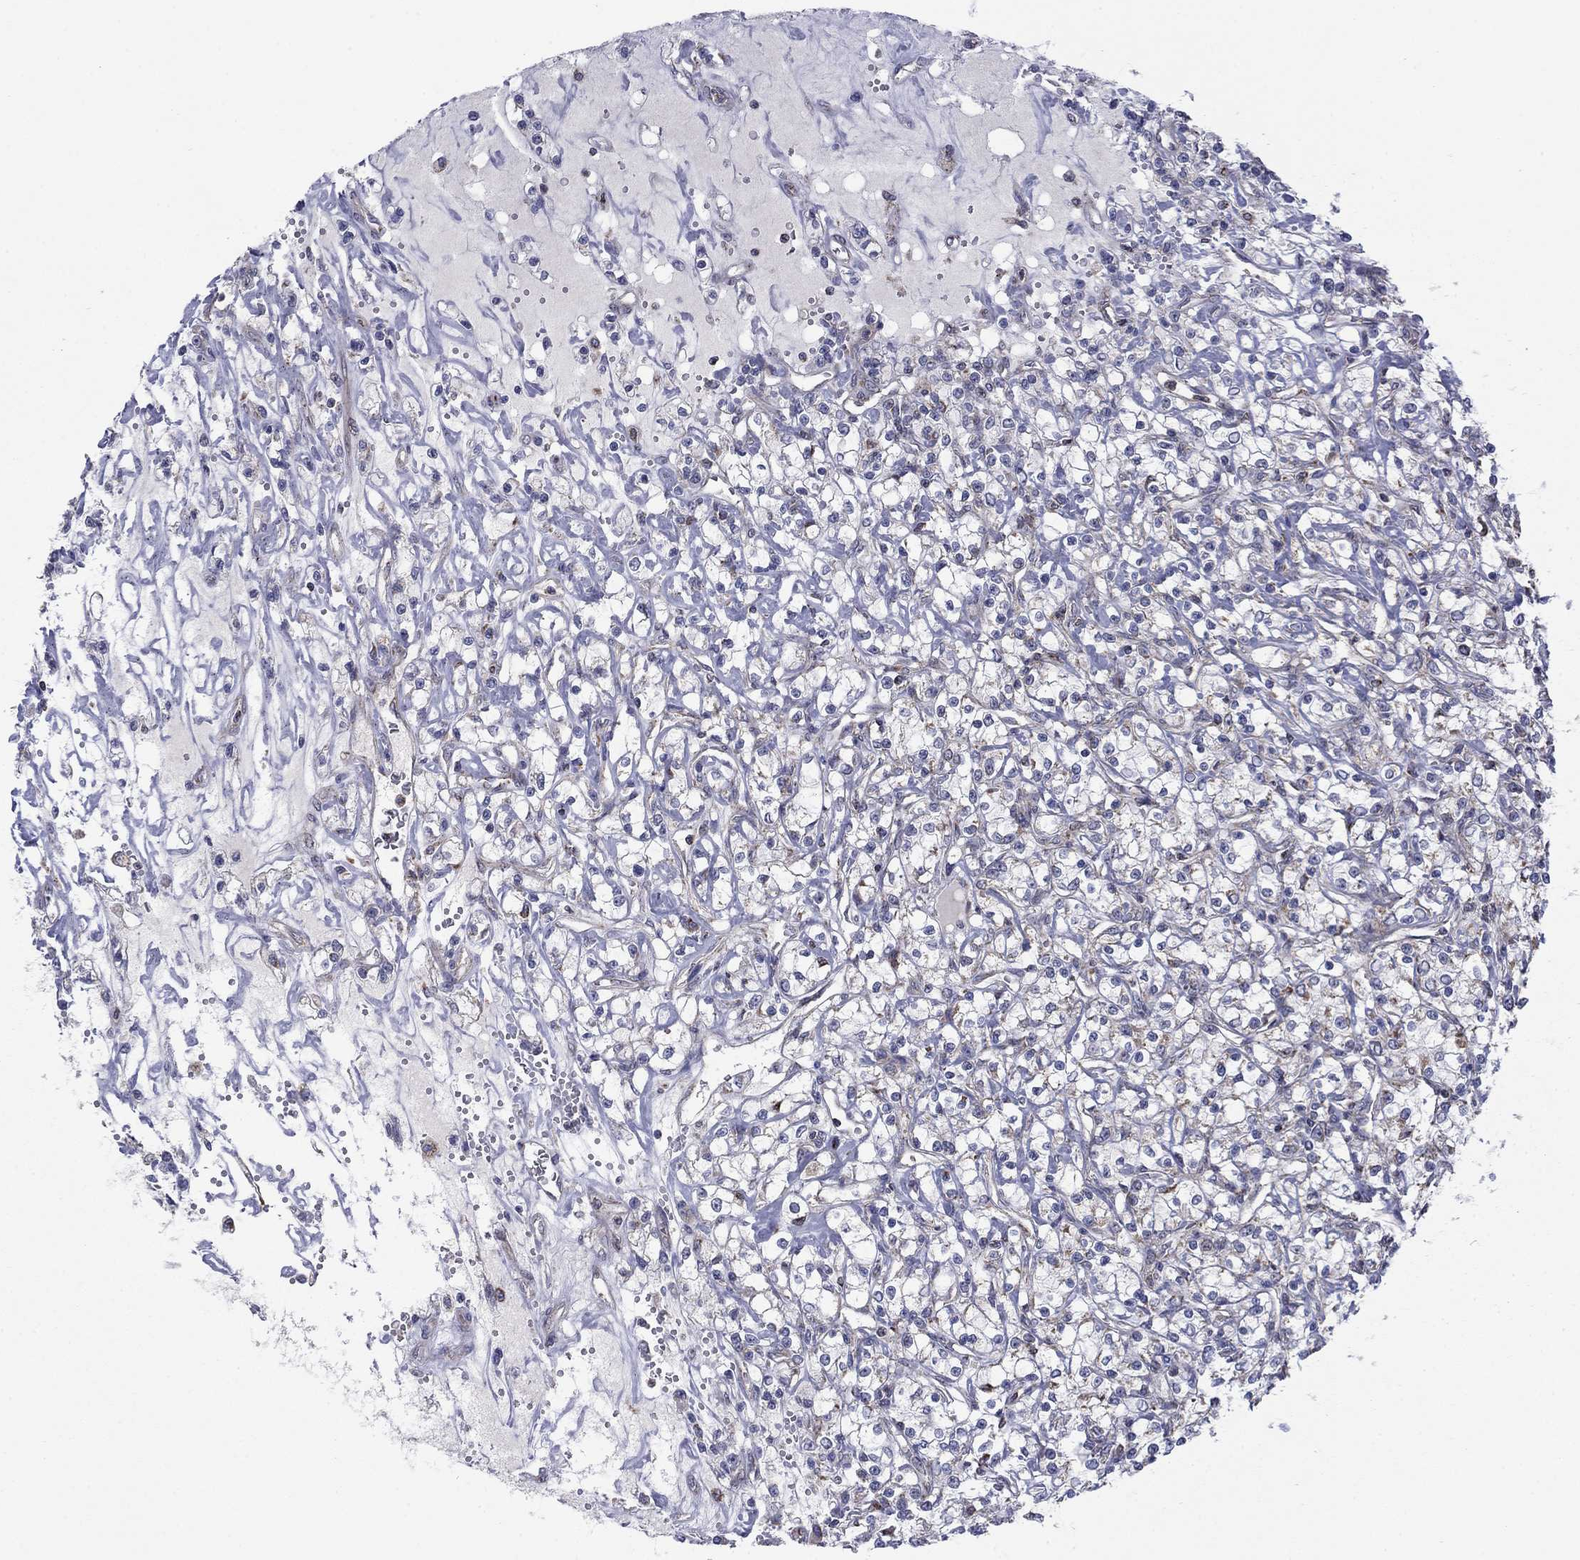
{"staining": {"intensity": "negative", "quantity": "none", "location": "none"}, "tissue": "renal cancer", "cell_type": "Tumor cells", "image_type": "cancer", "snomed": [{"axis": "morphology", "description": "Adenocarcinoma, NOS"}, {"axis": "topography", "description": "Kidney"}], "caption": "Immunohistochemistry of renal cancer exhibits no positivity in tumor cells. Nuclei are stained in blue.", "gene": "DOP1B", "patient": {"sex": "female", "age": 59}}